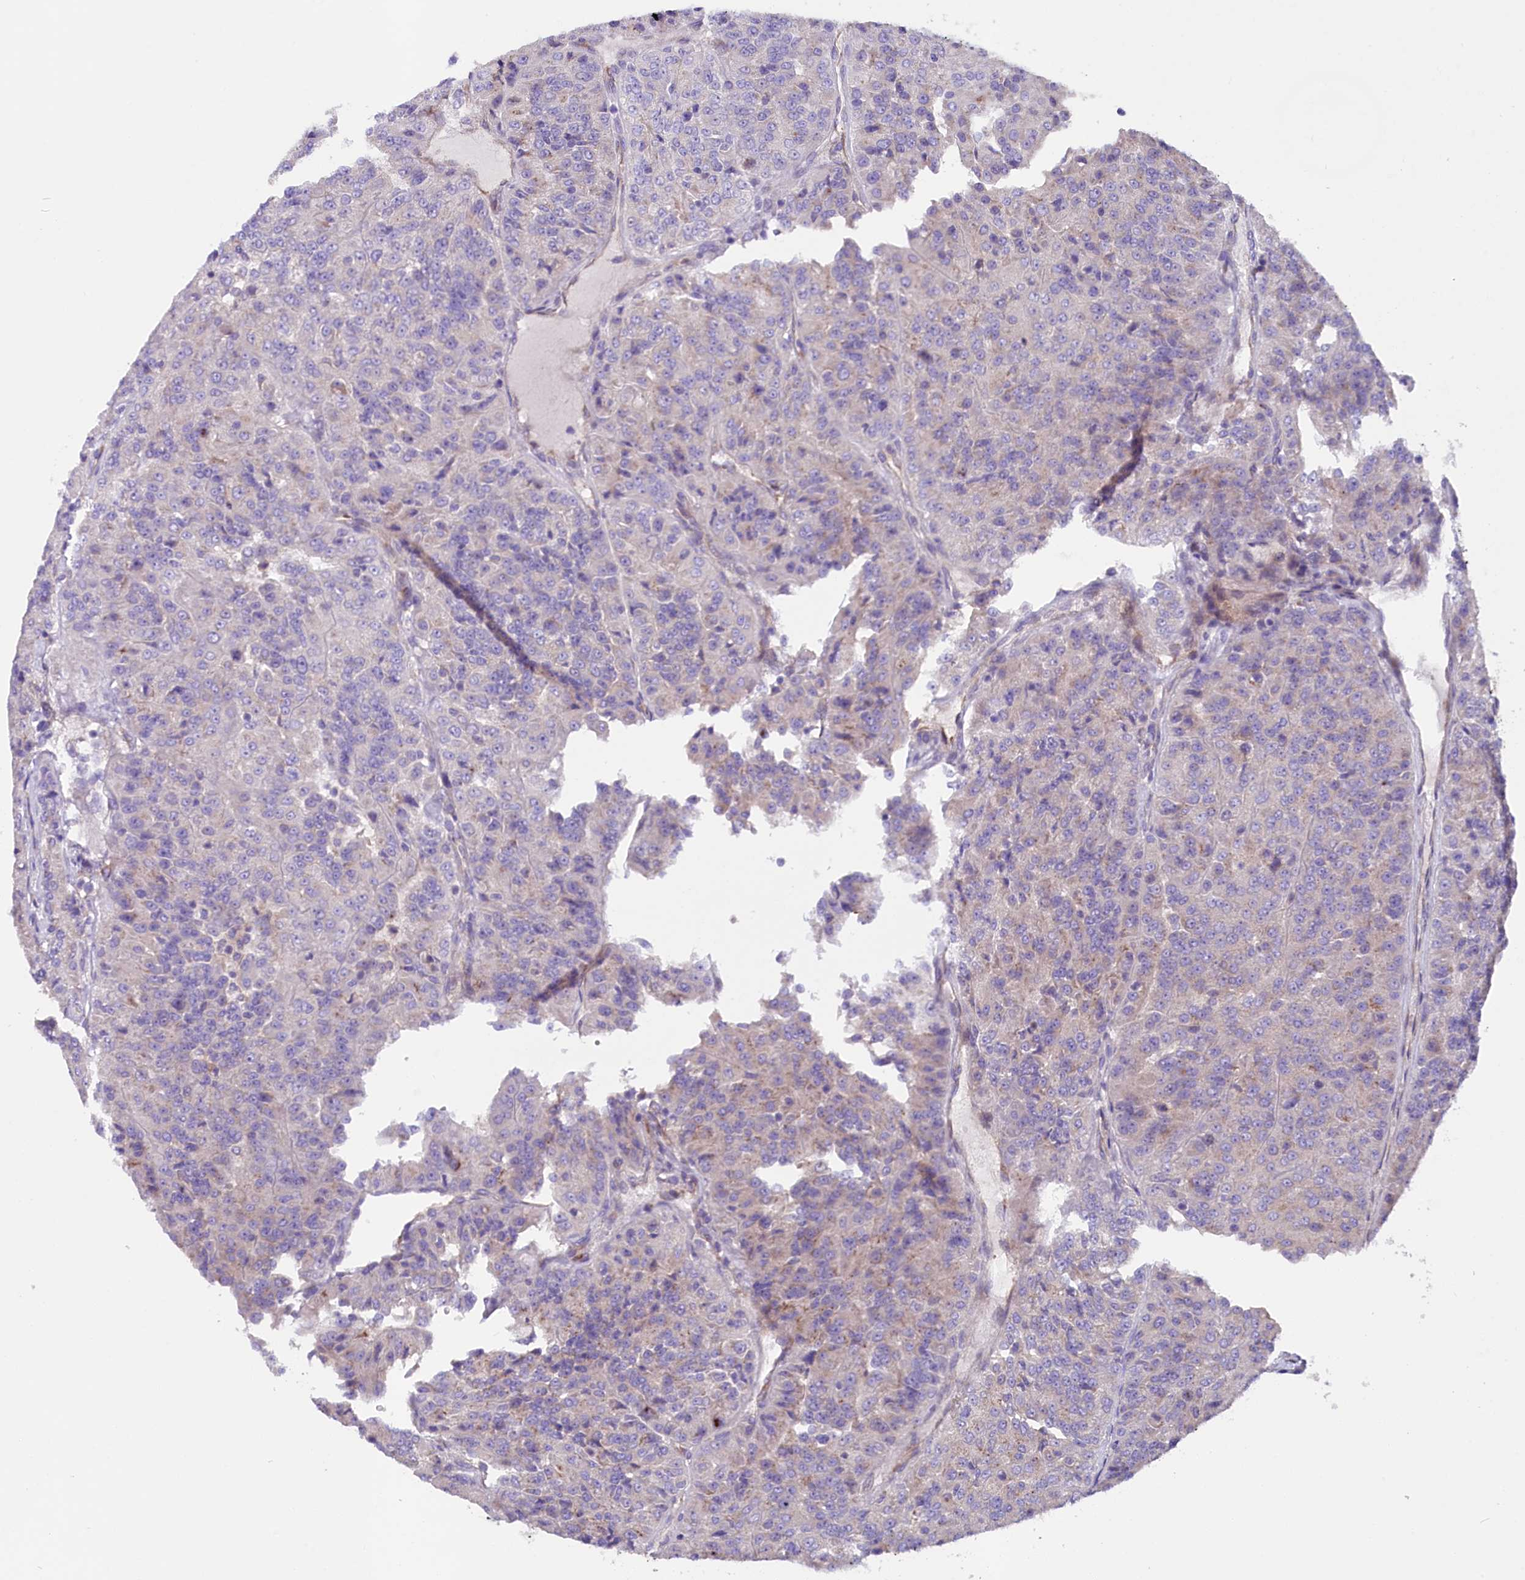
{"staining": {"intensity": "negative", "quantity": "none", "location": "none"}, "tissue": "renal cancer", "cell_type": "Tumor cells", "image_type": "cancer", "snomed": [{"axis": "morphology", "description": "Adenocarcinoma, NOS"}, {"axis": "topography", "description": "Kidney"}], "caption": "Protein analysis of adenocarcinoma (renal) demonstrates no significant positivity in tumor cells.", "gene": "GPR108", "patient": {"sex": "female", "age": 63}}